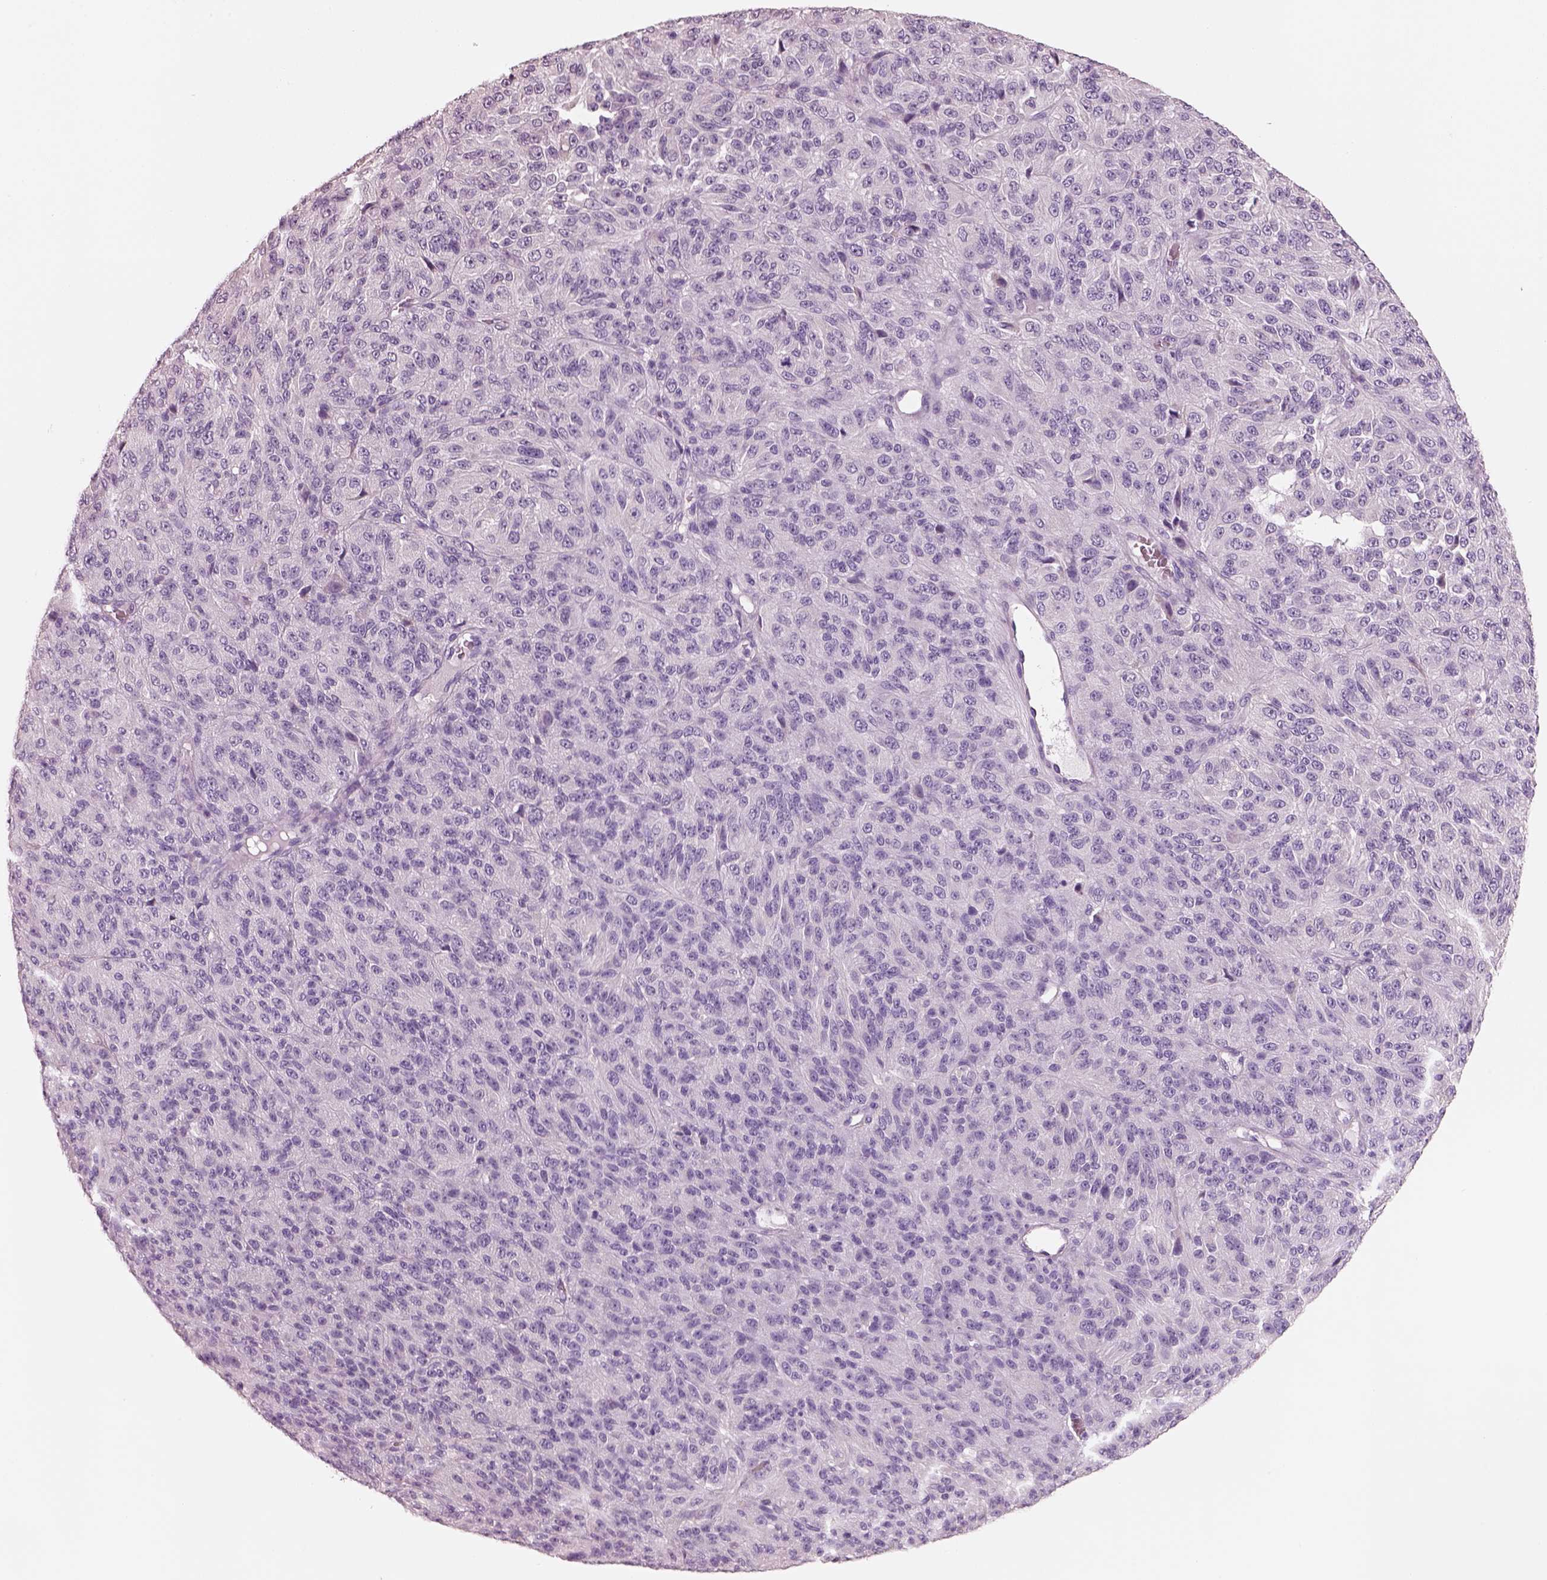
{"staining": {"intensity": "negative", "quantity": "none", "location": "none"}, "tissue": "melanoma", "cell_type": "Tumor cells", "image_type": "cancer", "snomed": [{"axis": "morphology", "description": "Malignant melanoma, Metastatic site"}, {"axis": "topography", "description": "Brain"}], "caption": "The histopathology image displays no staining of tumor cells in melanoma.", "gene": "PNOC", "patient": {"sex": "female", "age": 56}}